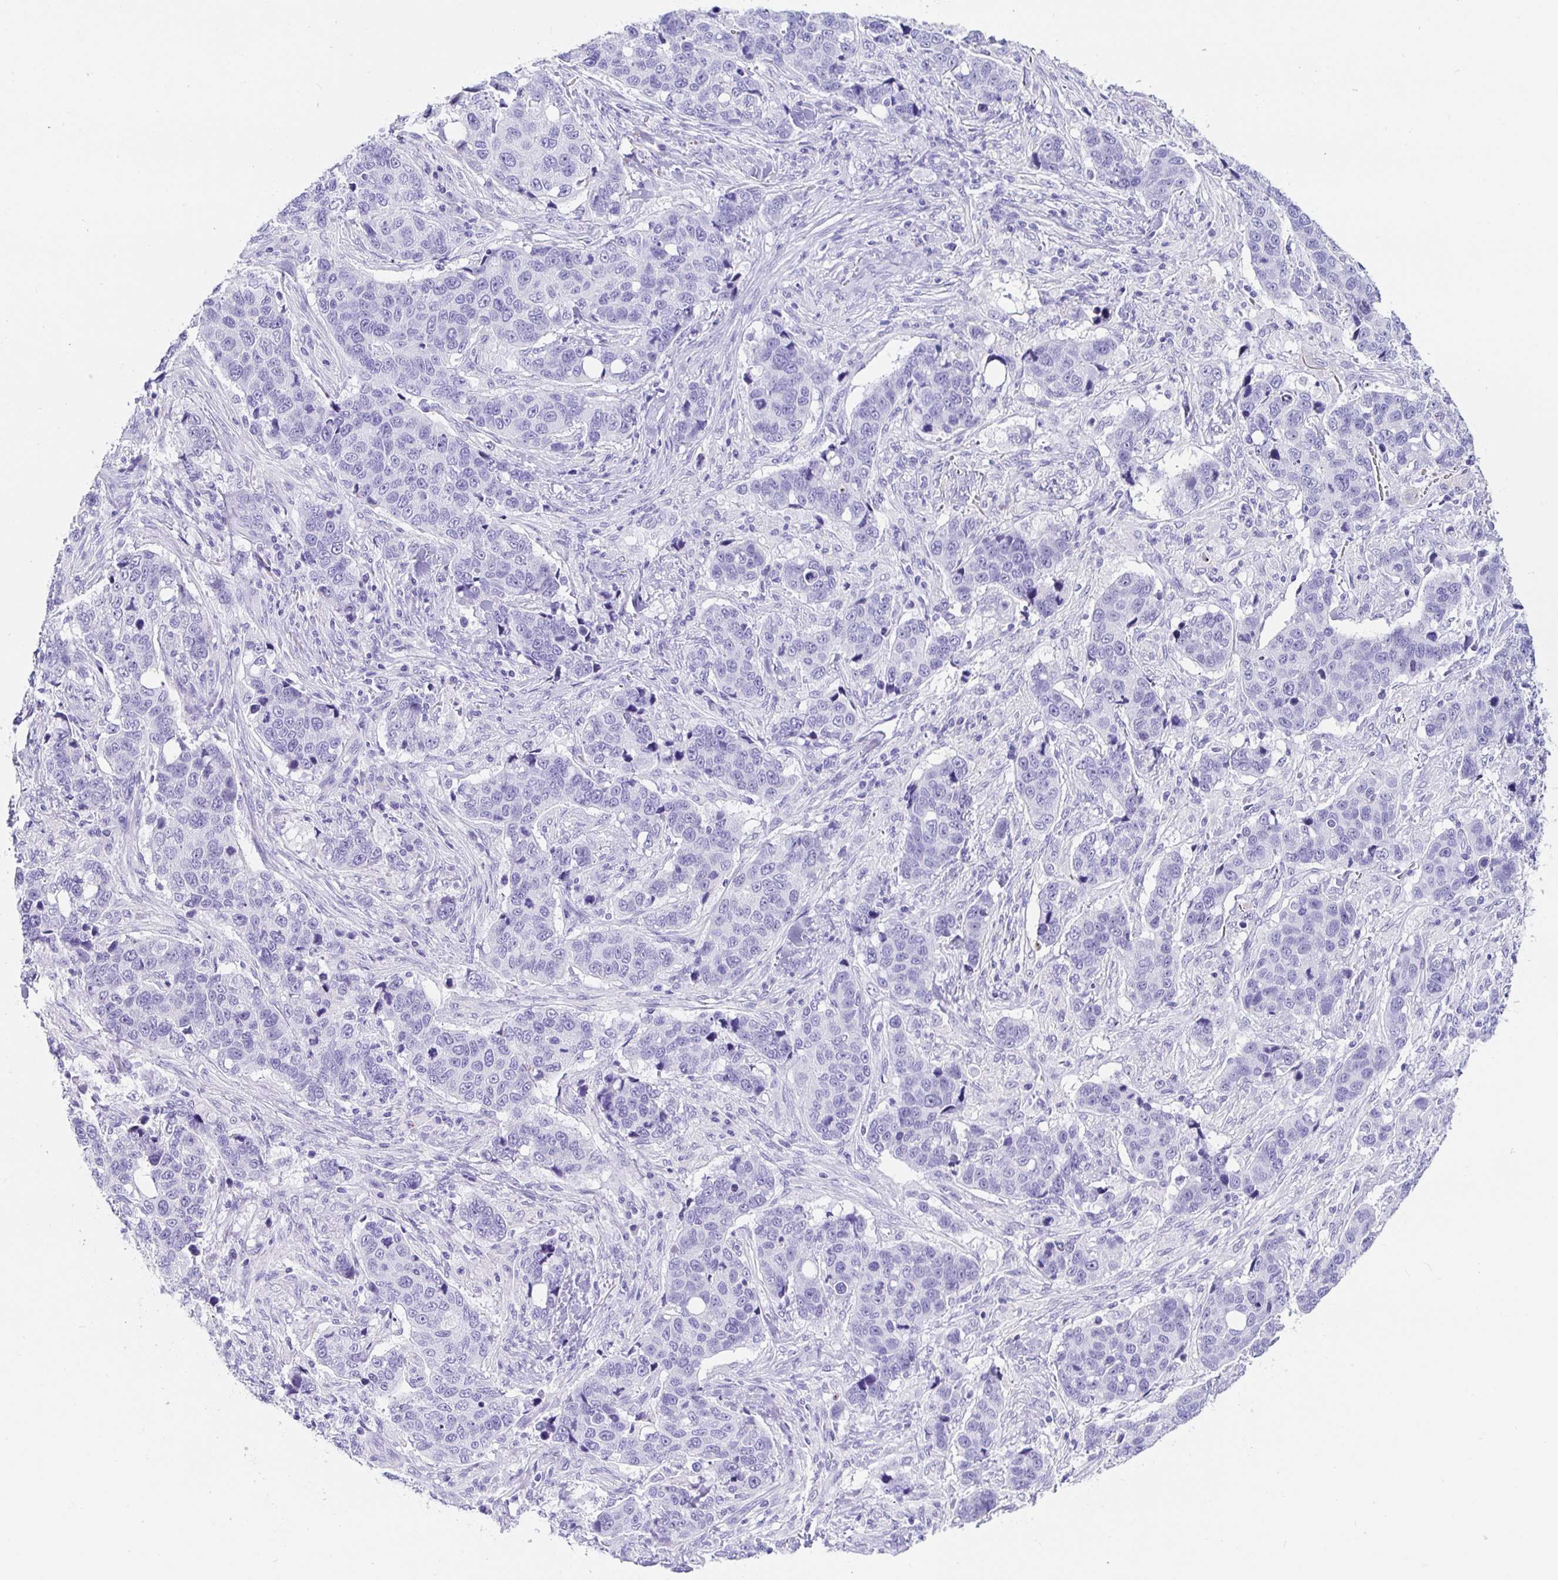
{"staining": {"intensity": "negative", "quantity": "none", "location": "none"}, "tissue": "lung cancer", "cell_type": "Tumor cells", "image_type": "cancer", "snomed": [{"axis": "morphology", "description": "Squamous cell carcinoma, NOS"}, {"axis": "topography", "description": "Lymph node"}, {"axis": "topography", "description": "Lung"}], "caption": "Histopathology image shows no significant protein staining in tumor cells of squamous cell carcinoma (lung).", "gene": "PRAMEF19", "patient": {"sex": "male", "age": 61}}